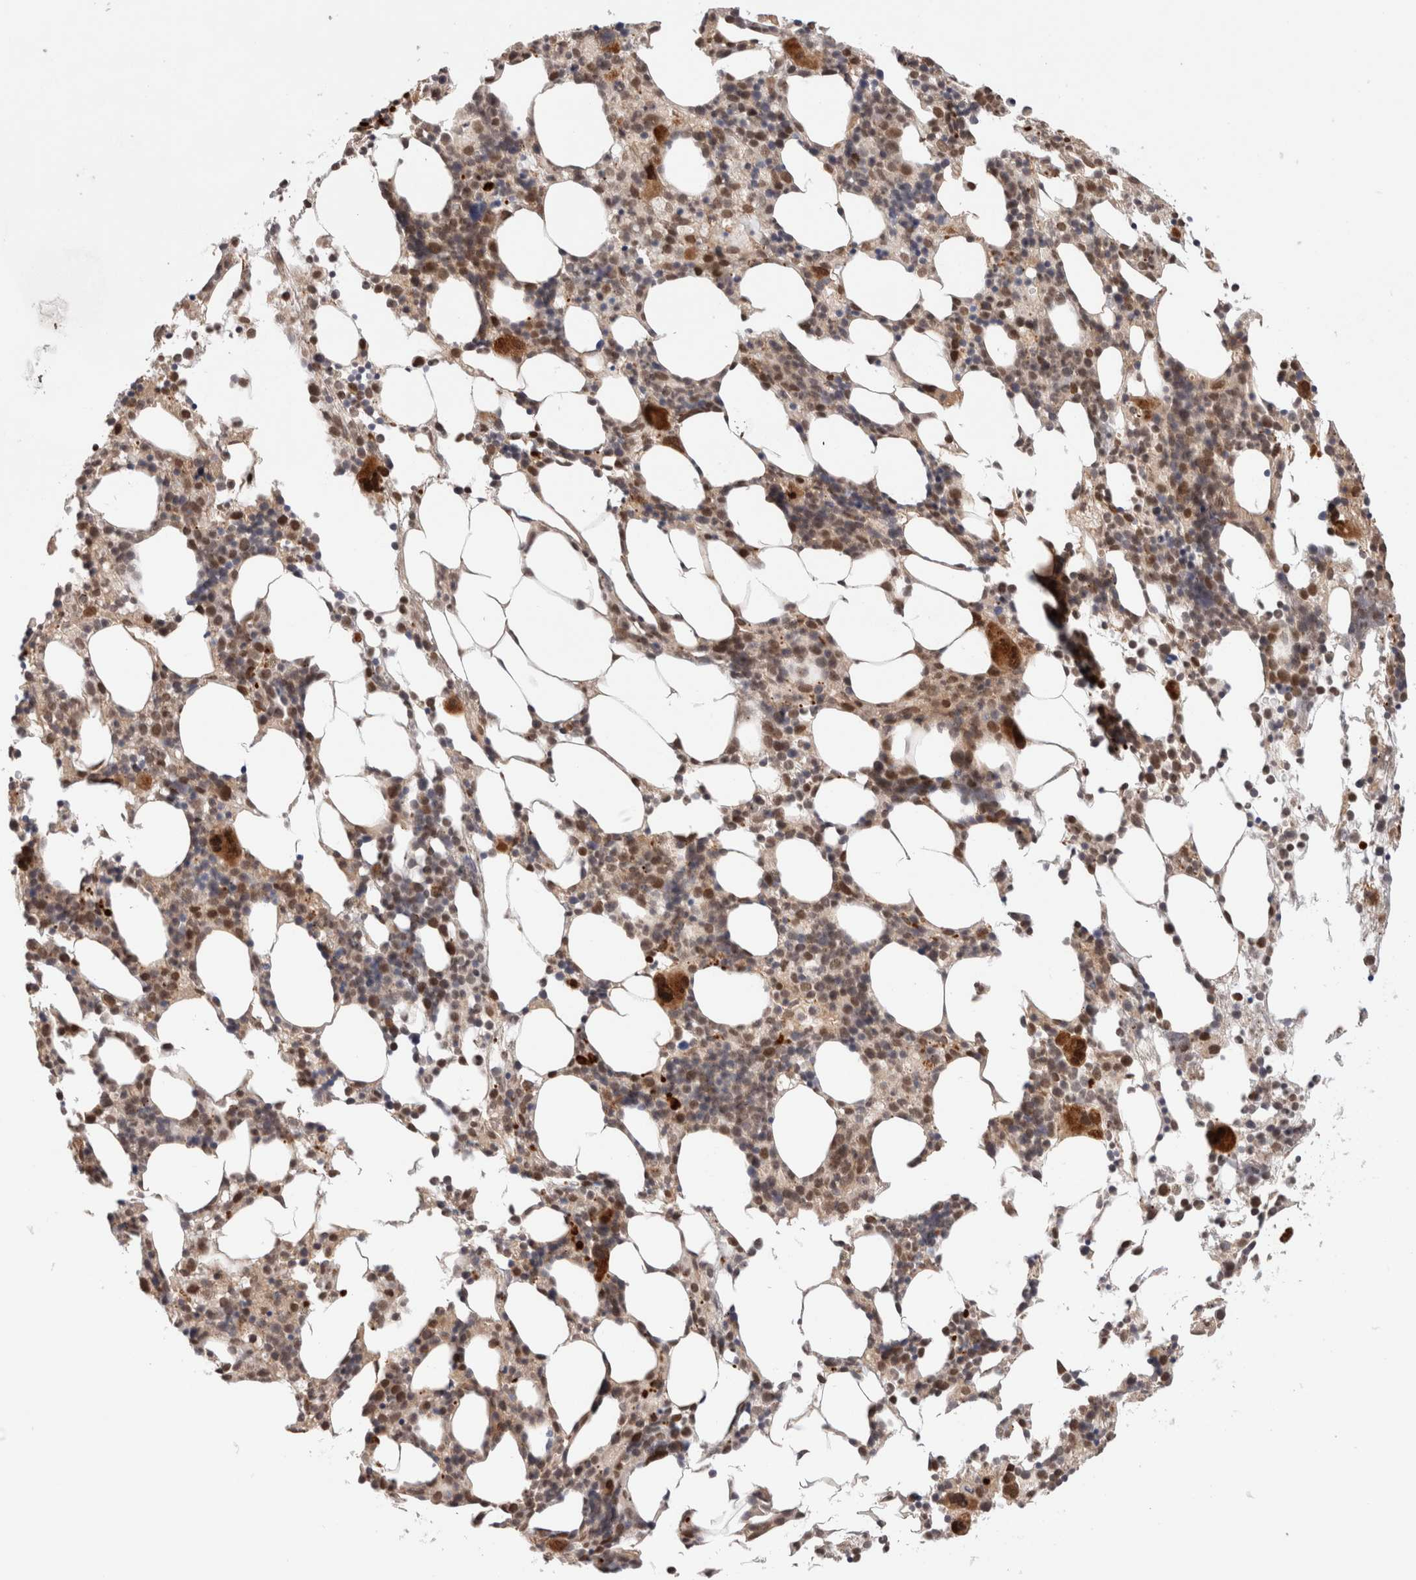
{"staining": {"intensity": "moderate", "quantity": ">75%", "location": "nuclear"}, "tissue": "bone marrow", "cell_type": "Hematopoietic cells", "image_type": "normal", "snomed": [{"axis": "morphology", "description": "Normal tissue, NOS"}, {"axis": "morphology", "description": "Inflammation, NOS"}, {"axis": "topography", "description": "Bone marrow"}], "caption": "The photomicrograph reveals immunohistochemical staining of unremarkable bone marrow. There is moderate nuclear expression is seen in about >75% of hematopoietic cells.", "gene": "GATAD2A", "patient": {"sex": "male", "age": 55}}